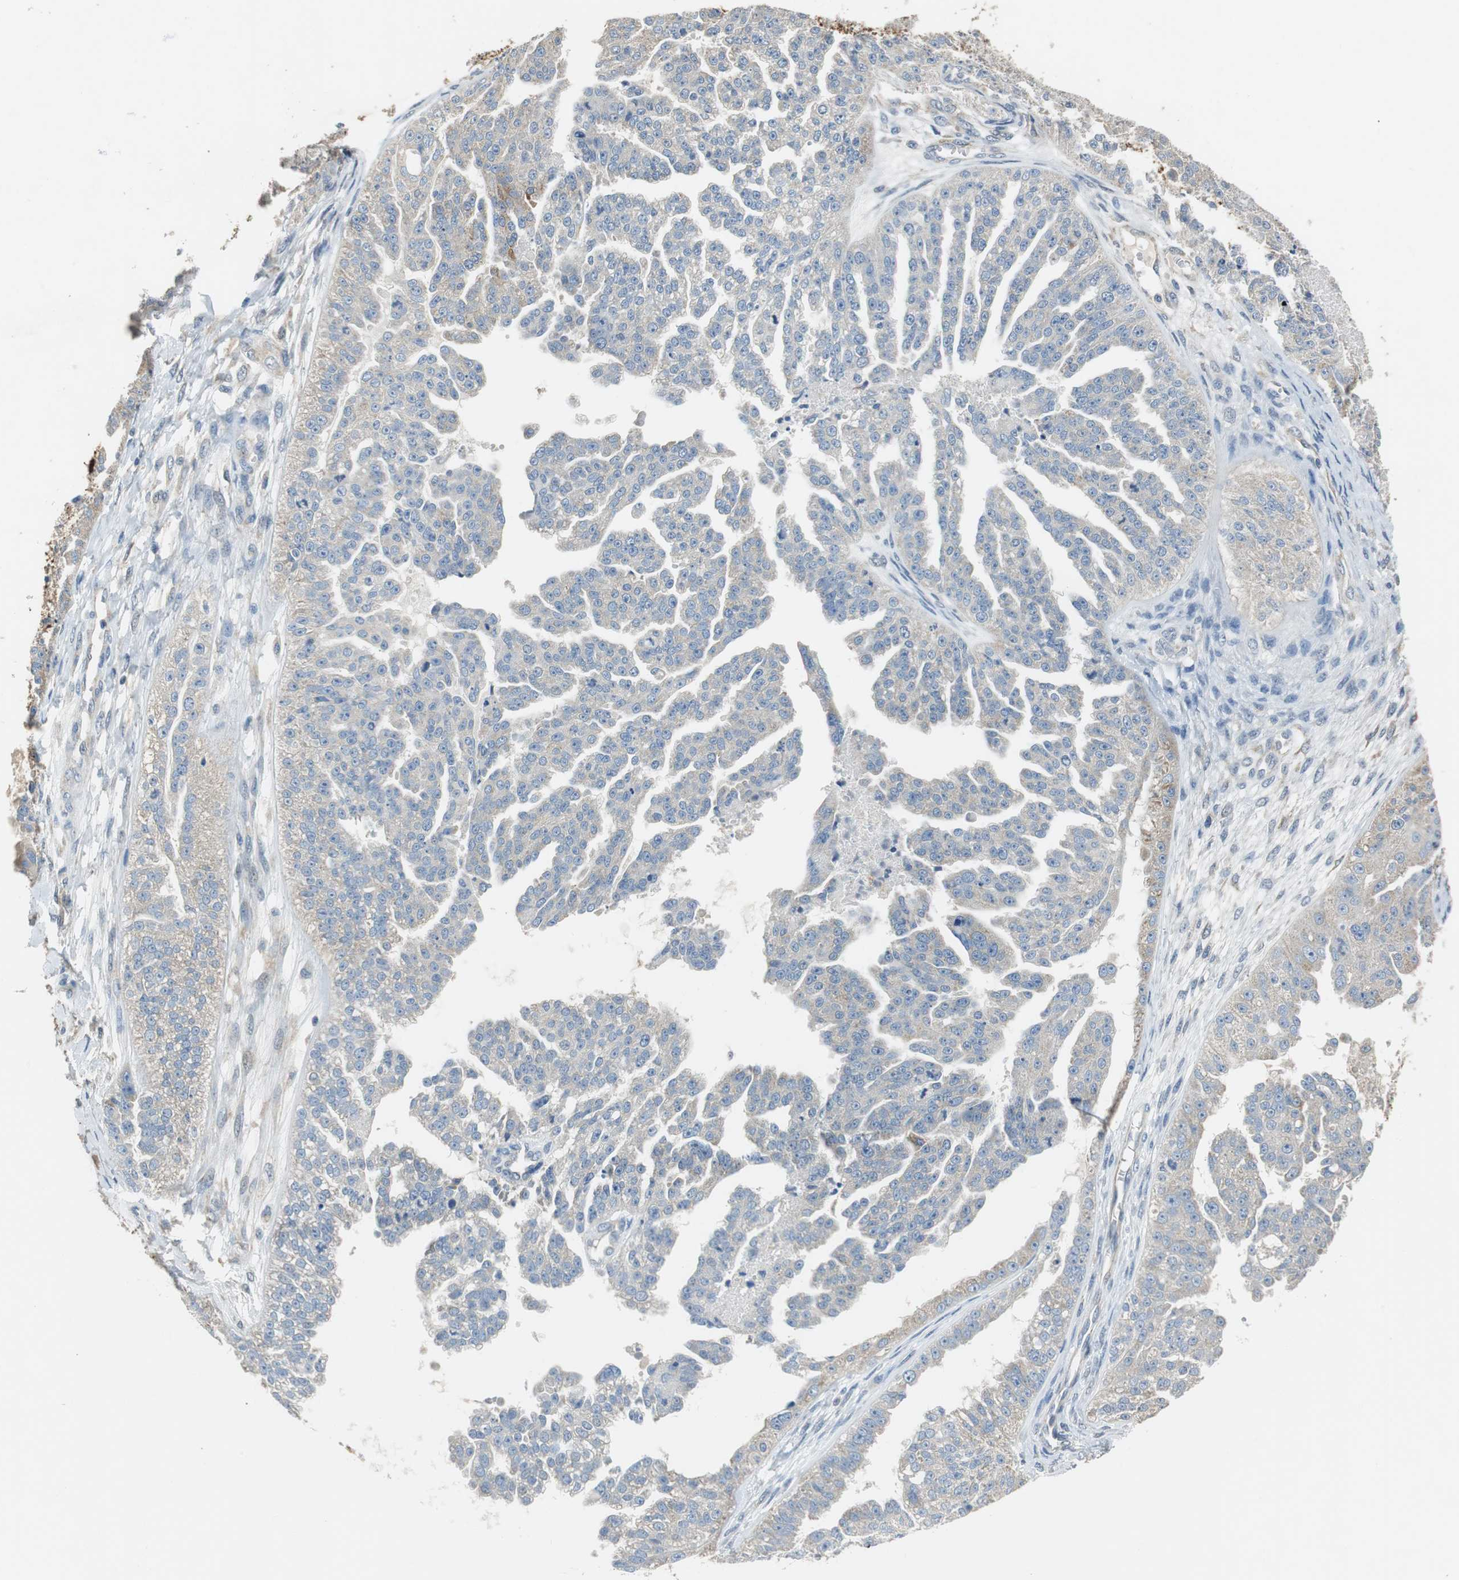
{"staining": {"intensity": "weak", "quantity": "25%-75%", "location": "cytoplasmic/membranous"}, "tissue": "ovarian cancer", "cell_type": "Tumor cells", "image_type": "cancer", "snomed": [{"axis": "morphology", "description": "Carcinoma, NOS"}, {"axis": "topography", "description": "Soft tissue"}, {"axis": "topography", "description": "Ovary"}], "caption": "High-power microscopy captured an immunohistochemistry (IHC) photomicrograph of carcinoma (ovarian), revealing weak cytoplasmic/membranous positivity in about 25%-75% of tumor cells.", "gene": "ALDH4A1", "patient": {"sex": "female", "age": 54}}